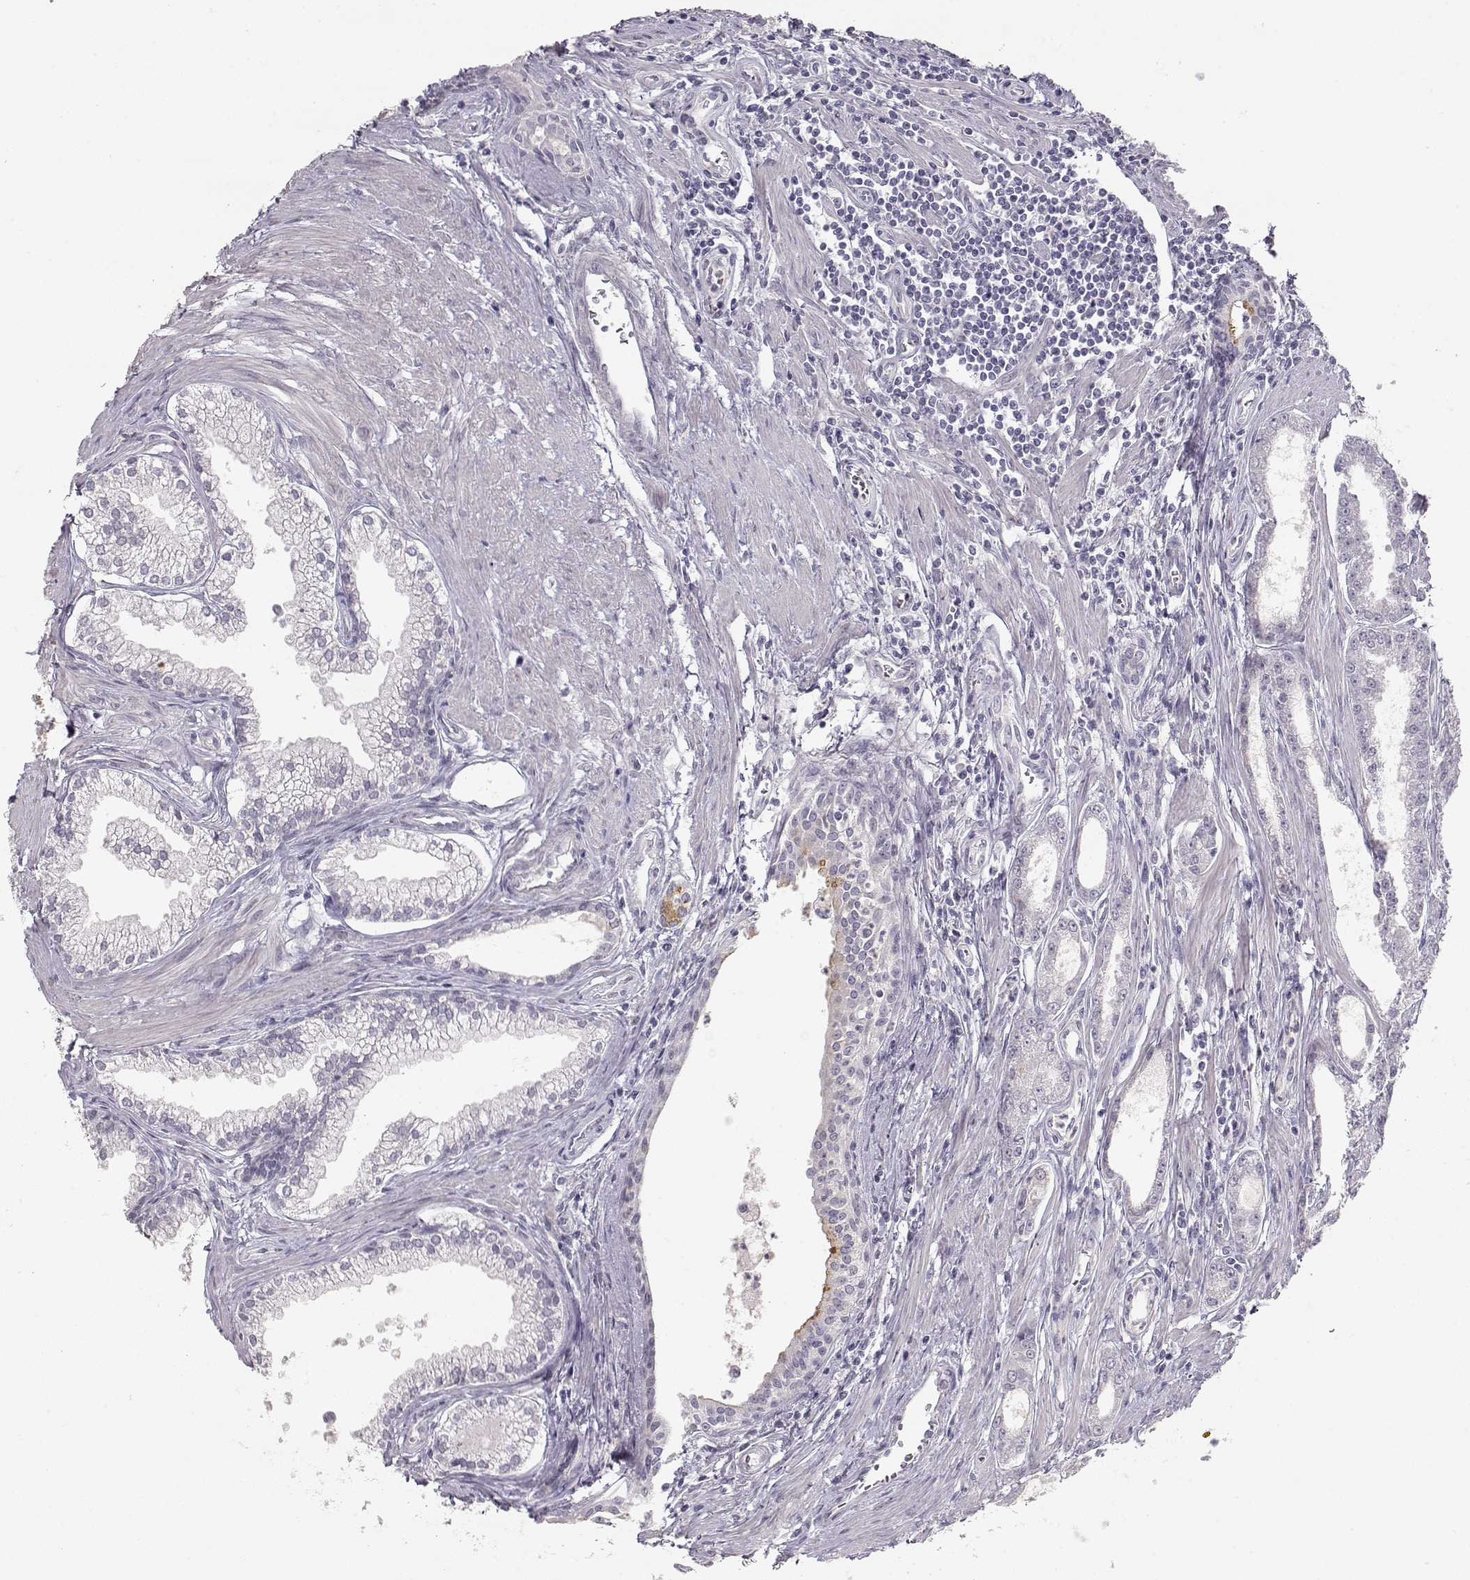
{"staining": {"intensity": "negative", "quantity": "none", "location": "none"}, "tissue": "prostate cancer", "cell_type": "Tumor cells", "image_type": "cancer", "snomed": [{"axis": "morphology", "description": "Adenocarcinoma, NOS"}, {"axis": "topography", "description": "Prostate"}], "caption": "This image is of prostate cancer (adenocarcinoma) stained with immunohistochemistry to label a protein in brown with the nuclei are counter-stained blue. There is no staining in tumor cells.", "gene": "TPH2", "patient": {"sex": "male", "age": 71}}